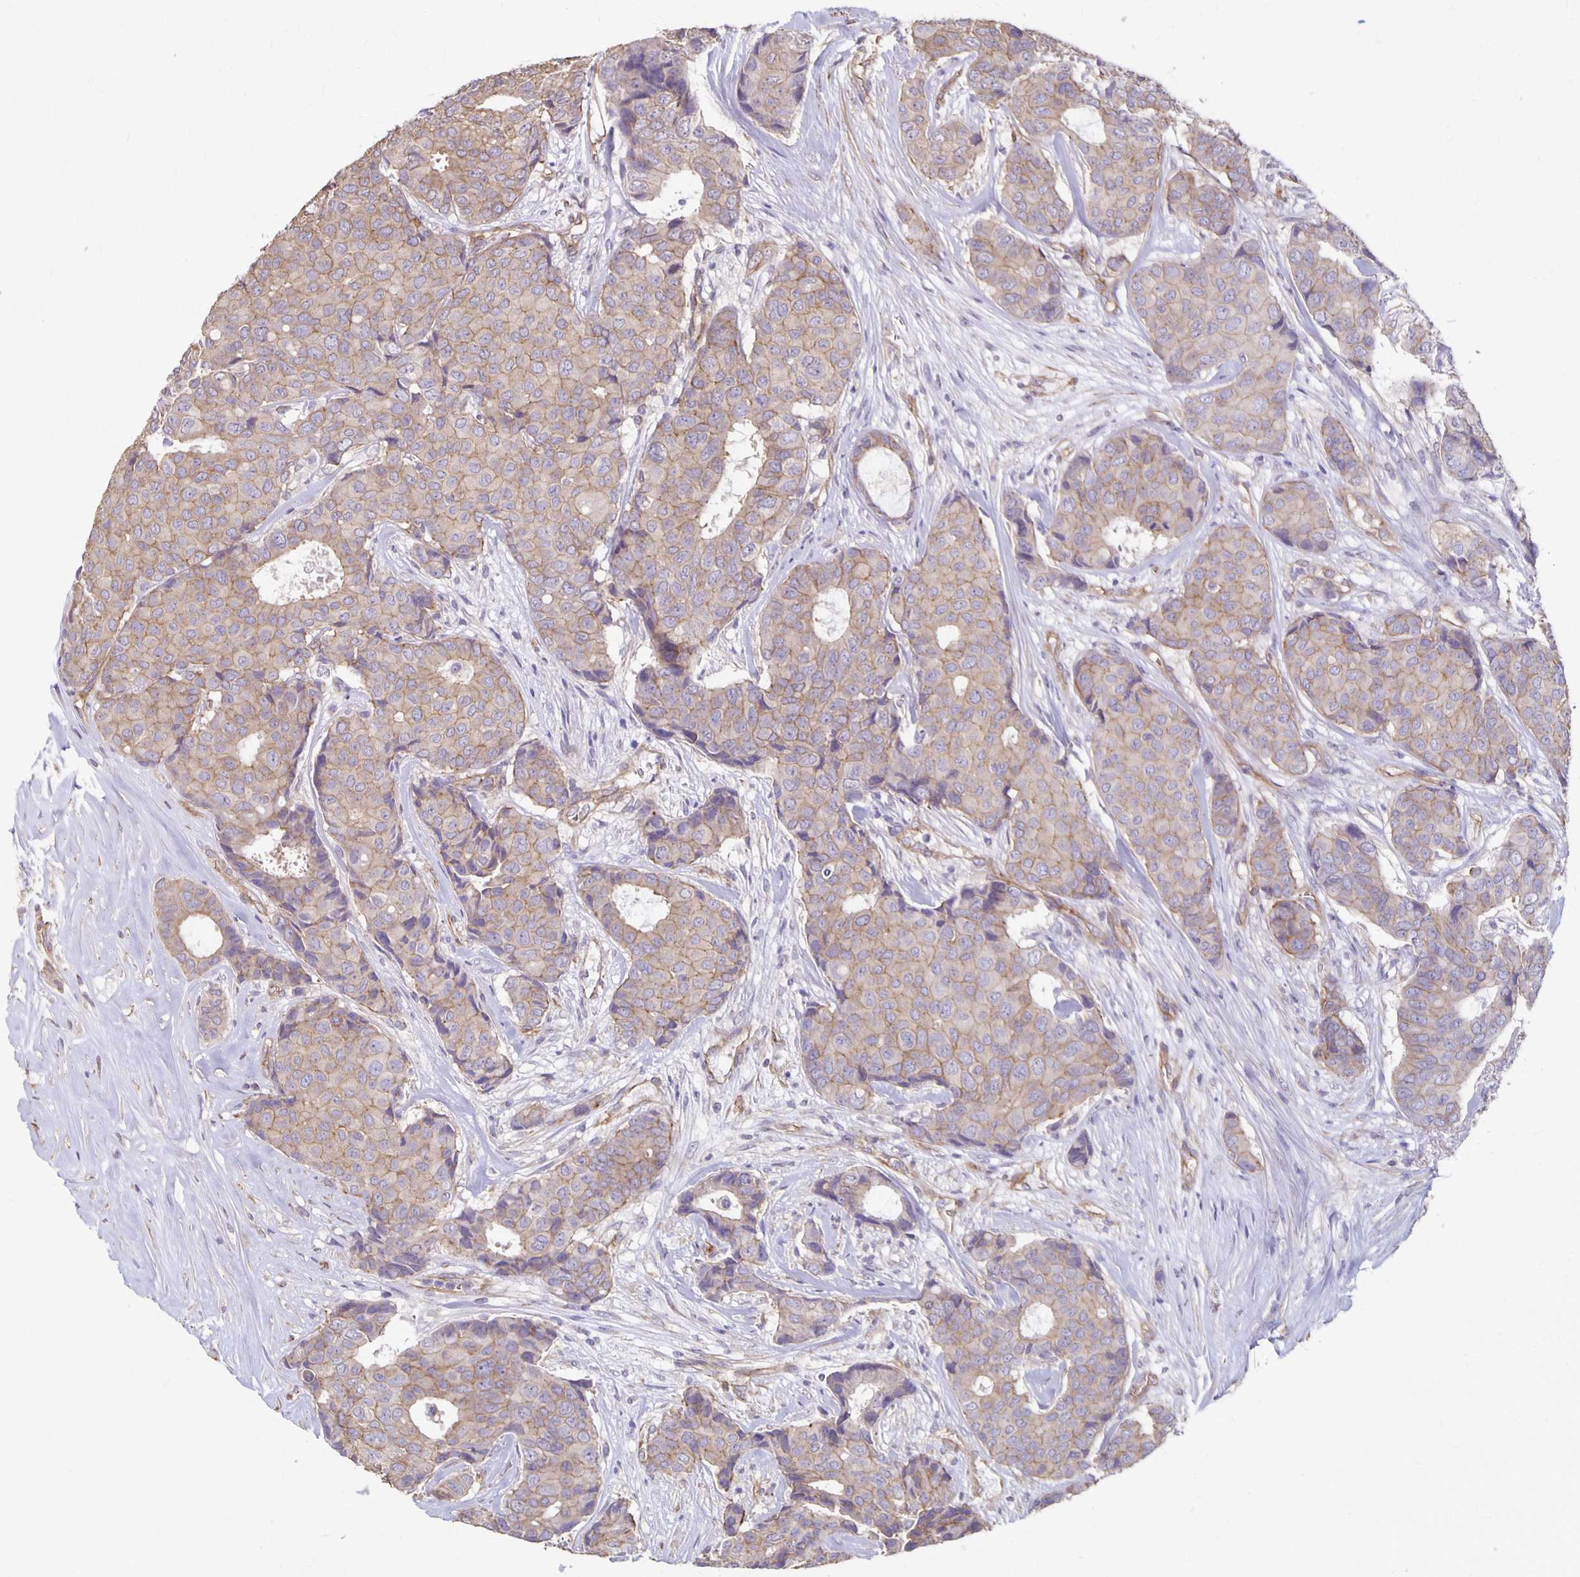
{"staining": {"intensity": "weak", "quantity": "25%-75%", "location": "cytoplasmic/membranous"}, "tissue": "breast cancer", "cell_type": "Tumor cells", "image_type": "cancer", "snomed": [{"axis": "morphology", "description": "Duct carcinoma"}, {"axis": "topography", "description": "Breast"}], "caption": "Human breast cancer stained with a brown dye displays weak cytoplasmic/membranous positive positivity in approximately 25%-75% of tumor cells.", "gene": "PPP1R3E", "patient": {"sex": "female", "age": 75}}